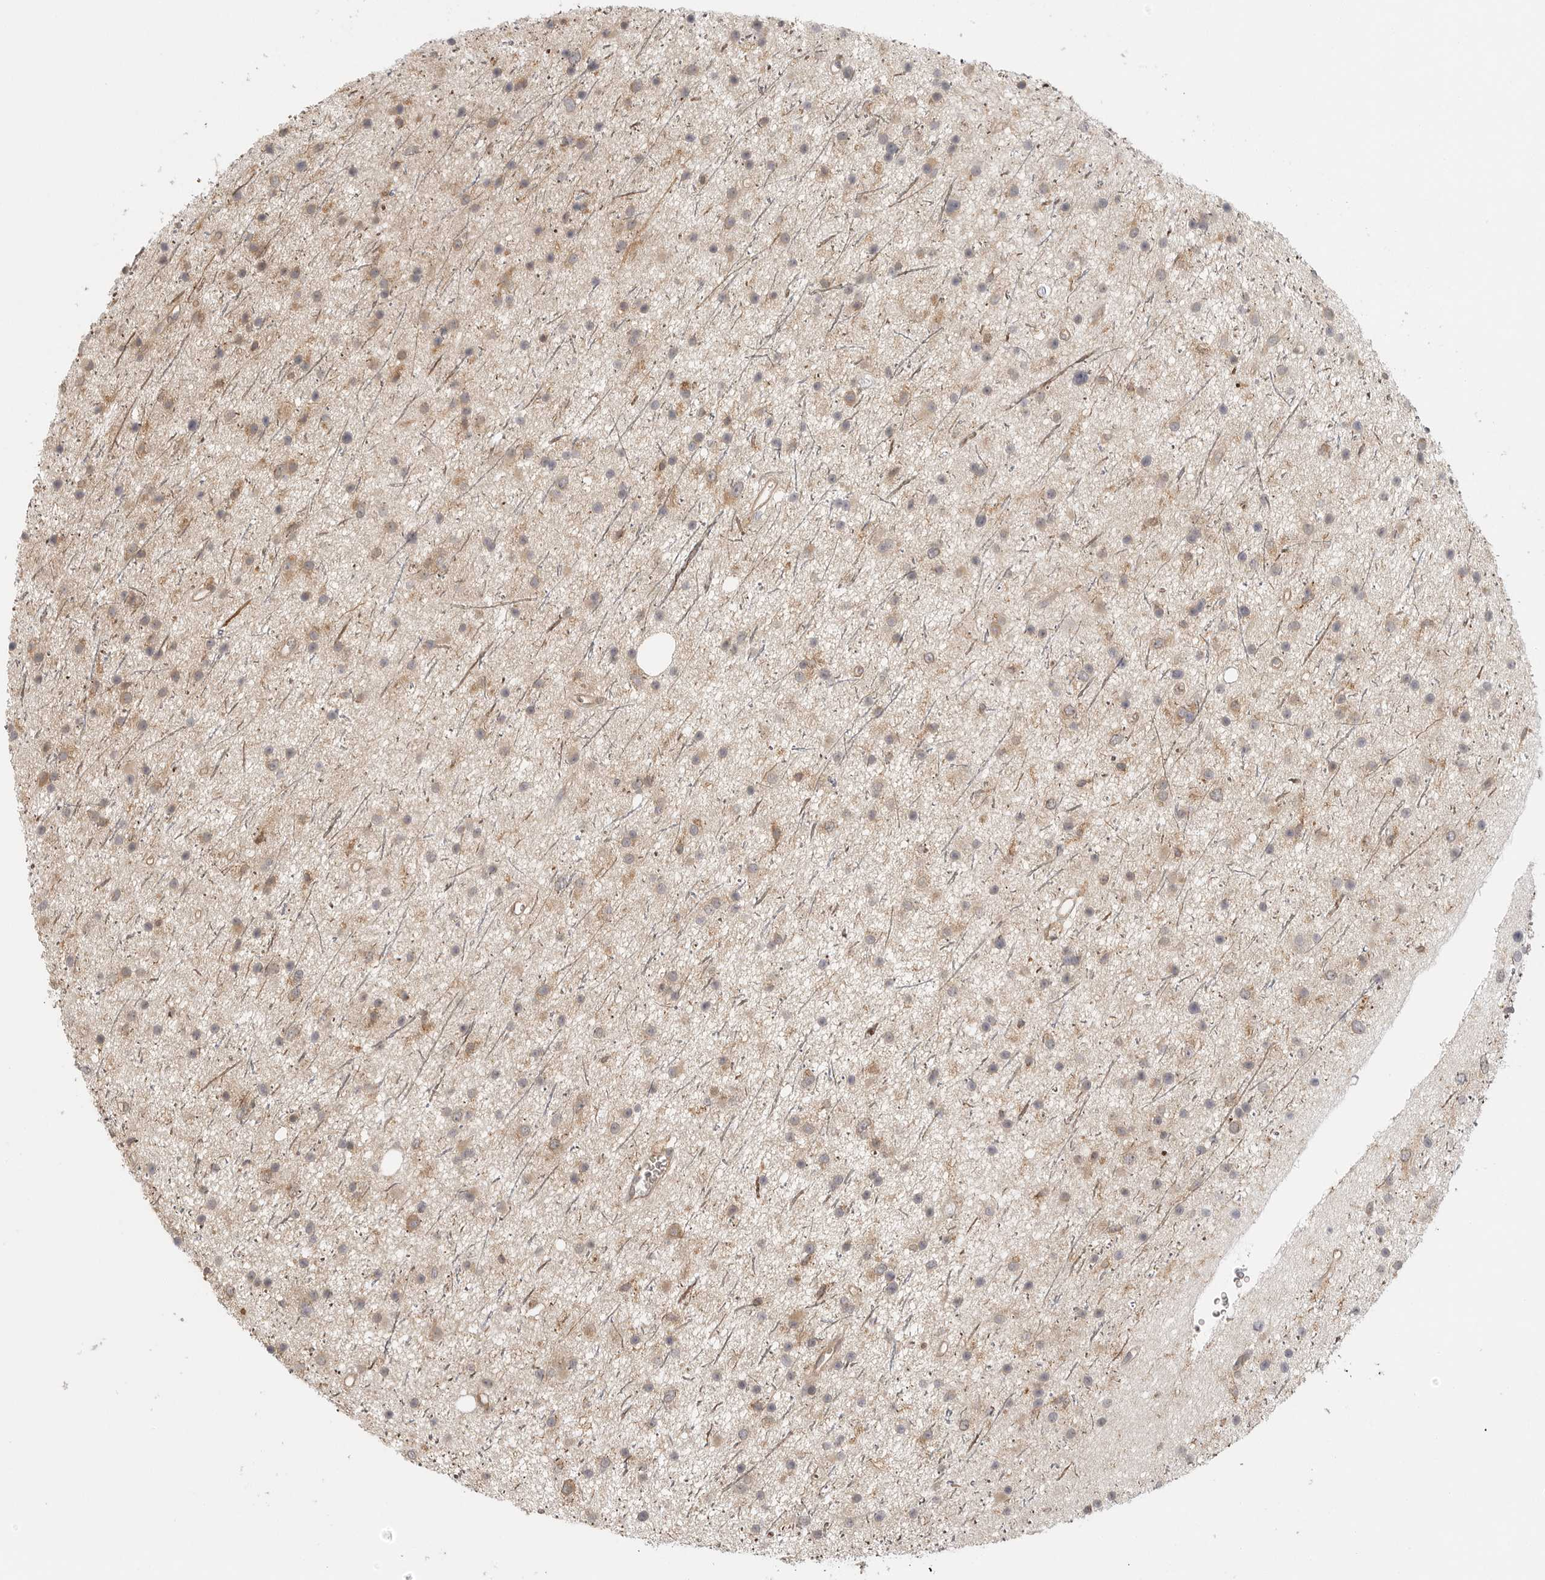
{"staining": {"intensity": "weak", "quantity": ">75%", "location": "cytoplasmic/membranous"}, "tissue": "glioma", "cell_type": "Tumor cells", "image_type": "cancer", "snomed": [{"axis": "morphology", "description": "Glioma, malignant, Low grade"}, {"axis": "topography", "description": "Cerebral cortex"}], "caption": "A brown stain labels weak cytoplasmic/membranous positivity of a protein in human glioma tumor cells.", "gene": "DBNL", "patient": {"sex": "female", "age": 39}}